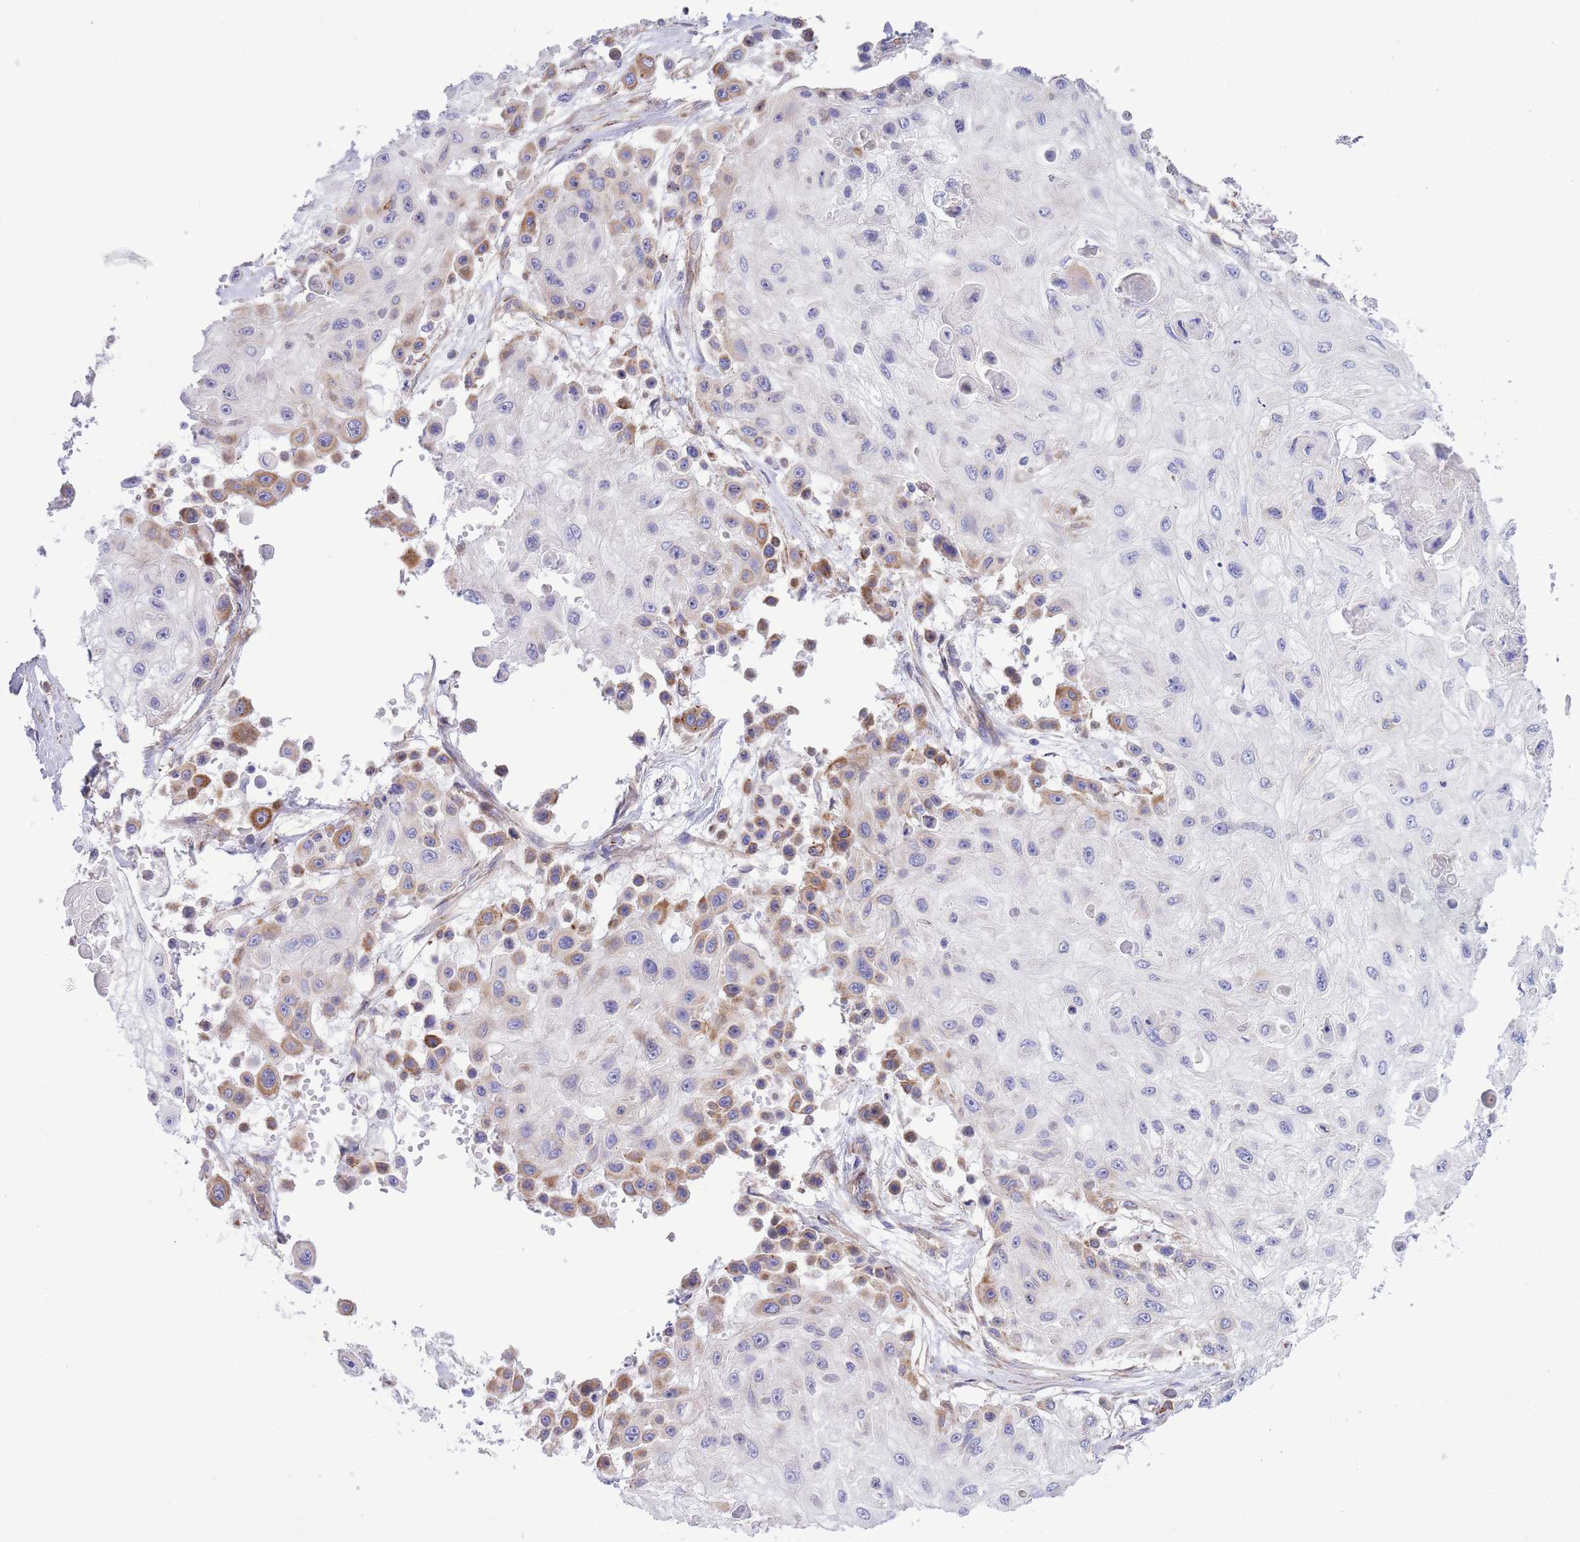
{"staining": {"intensity": "moderate", "quantity": "<25%", "location": "cytoplasmic/membranous"}, "tissue": "skin cancer", "cell_type": "Tumor cells", "image_type": "cancer", "snomed": [{"axis": "morphology", "description": "Squamous cell carcinoma, NOS"}, {"axis": "topography", "description": "Skin"}], "caption": "Moderate cytoplasmic/membranous protein positivity is seen in approximately <25% of tumor cells in skin cancer.", "gene": "DET1", "patient": {"sex": "male", "age": 67}}